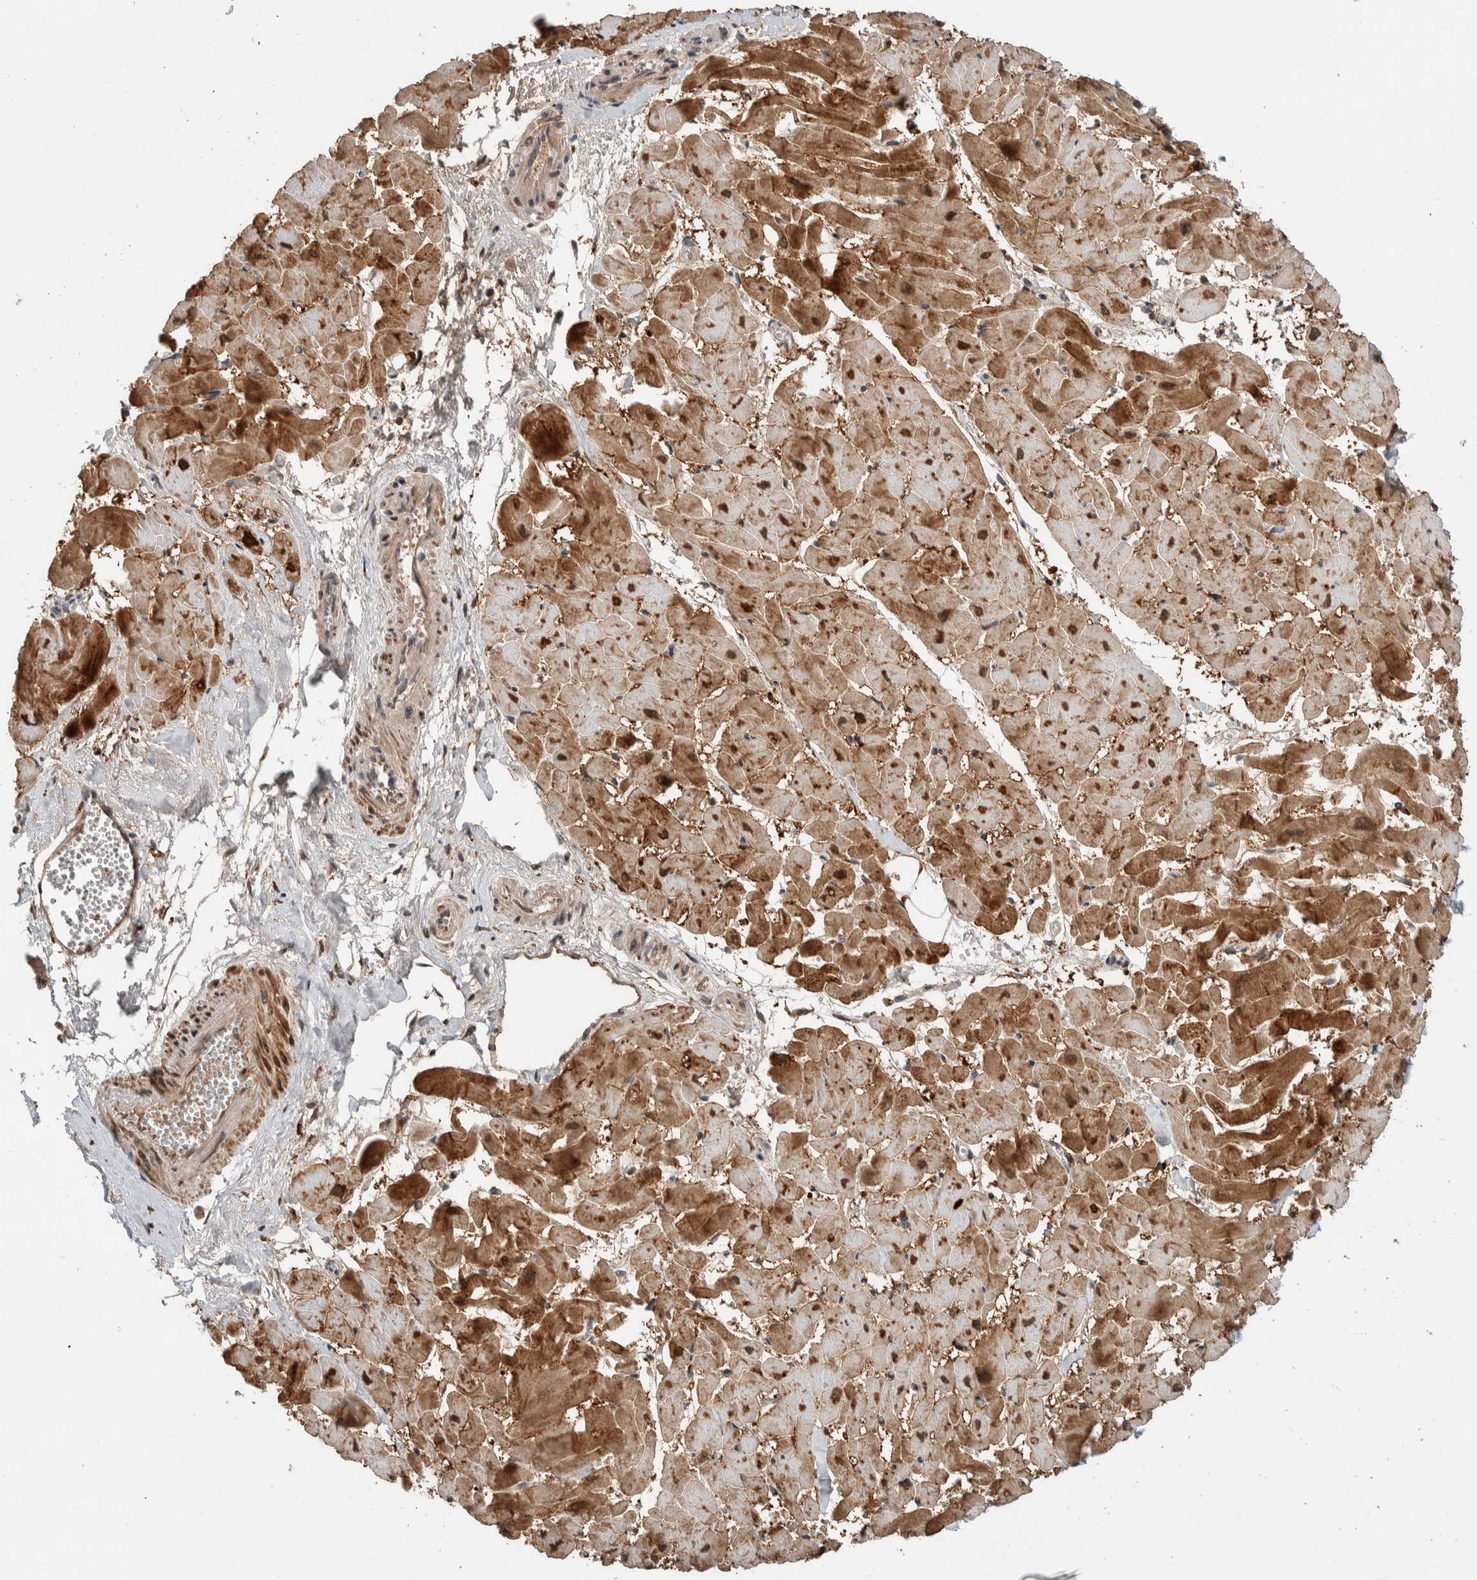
{"staining": {"intensity": "strong", "quantity": ">75%", "location": "cytoplasmic/membranous,nuclear"}, "tissue": "heart muscle", "cell_type": "Cardiomyocytes", "image_type": "normal", "snomed": [{"axis": "morphology", "description": "Normal tissue, NOS"}, {"axis": "topography", "description": "Heart"}], "caption": "The immunohistochemical stain labels strong cytoplasmic/membranous,nuclear expression in cardiomyocytes of unremarkable heart muscle. The protein of interest is stained brown, and the nuclei are stained in blue (DAB (3,3'-diaminobenzidine) IHC with brightfield microscopy, high magnification).", "gene": "TNRC18", "patient": {"sex": "female", "age": 19}}